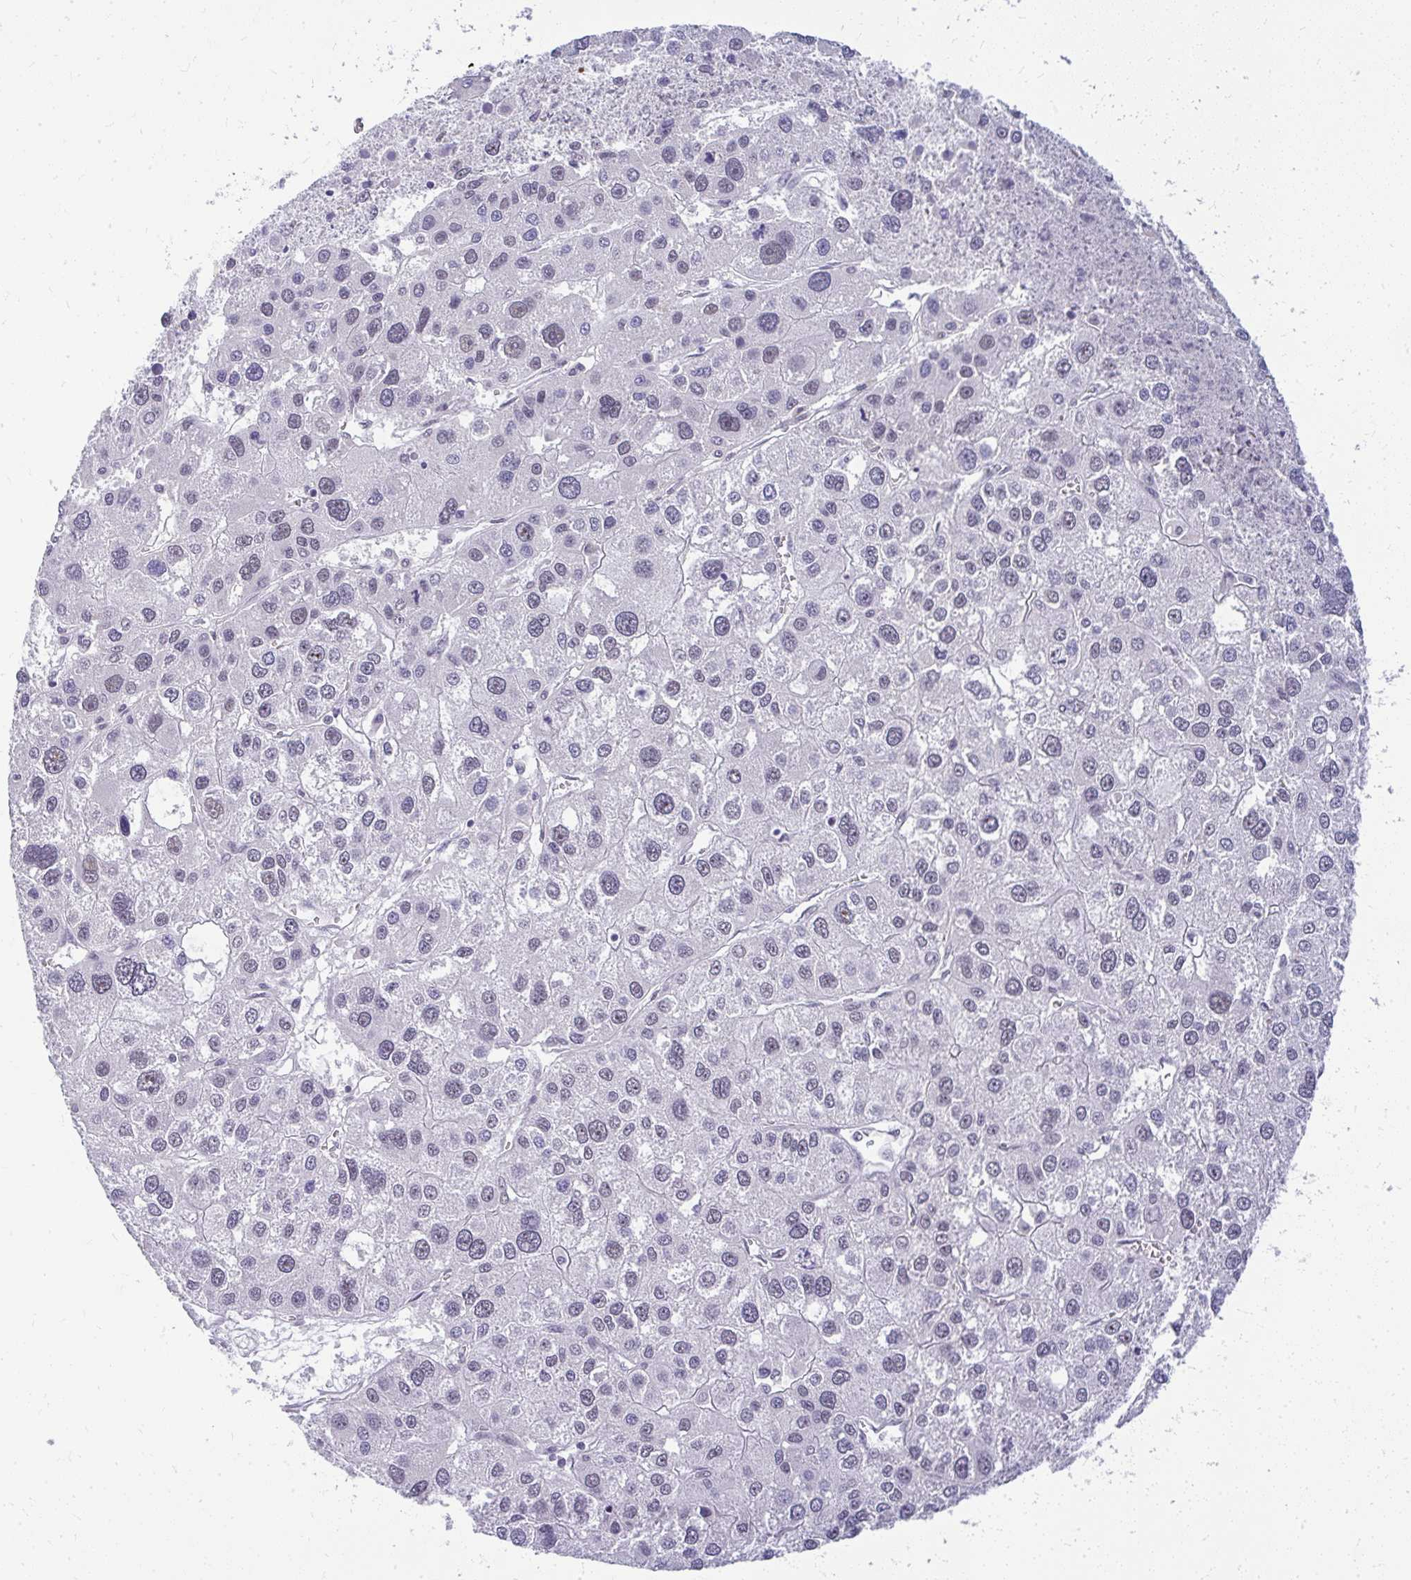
{"staining": {"intensity": "negative", "quantity": "none", "location": "none"}, "tissue": "liver cancer", "cell_type": "Tumor cells", "image_type": "cancer", "snomed": [{"axis": "morphology", "description": "Carcinoma, Hepatocellular, NOS"}, {"axis": "topography", "description": "Liver"}], "caption": "There is no significant positivity in tumor cells of liver hepatocellular carcinoma.", "gene": "TEX33", "patient": {"sex": "male", "age": 73}}